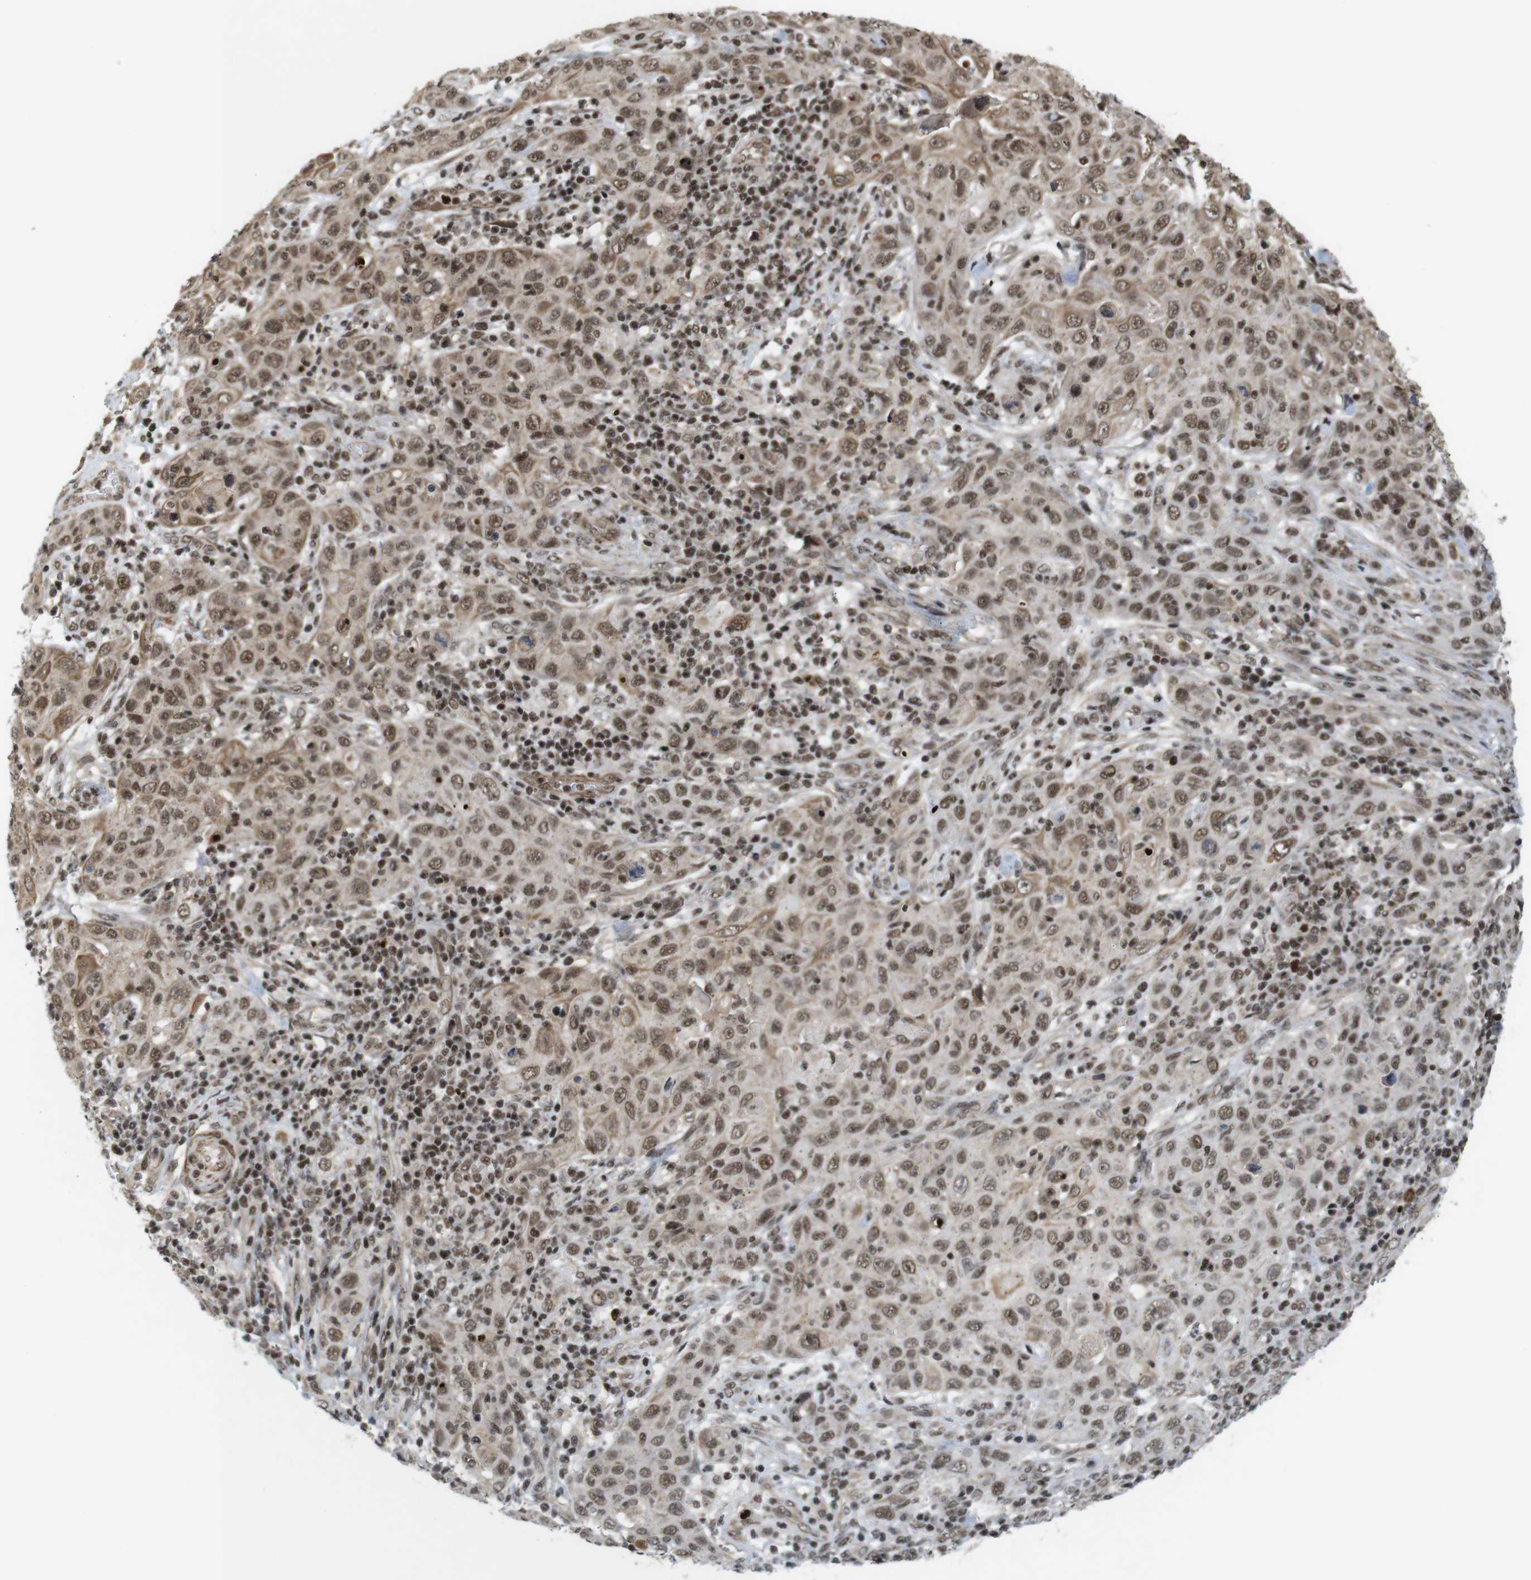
{"staining": {"intensity": "moderate", "quantity": ">75%", "location": "nuclear"}, "tissue": "skin cancer", "cell_type": "Tumor cells", "image_type": "cancer", "snomed": [{"axis": "morphology", "description": "Squamous cell carcinoma, NOS"}, {"axis": "topography", "description": "Skin"}], "caption": "A micrograph of skin squamous cell carcinoma stained for a protein shows moderate nuclear brown staining in tumor cells.", "gene": "SP2", "patient": {"sex": "female", "age": 88}}